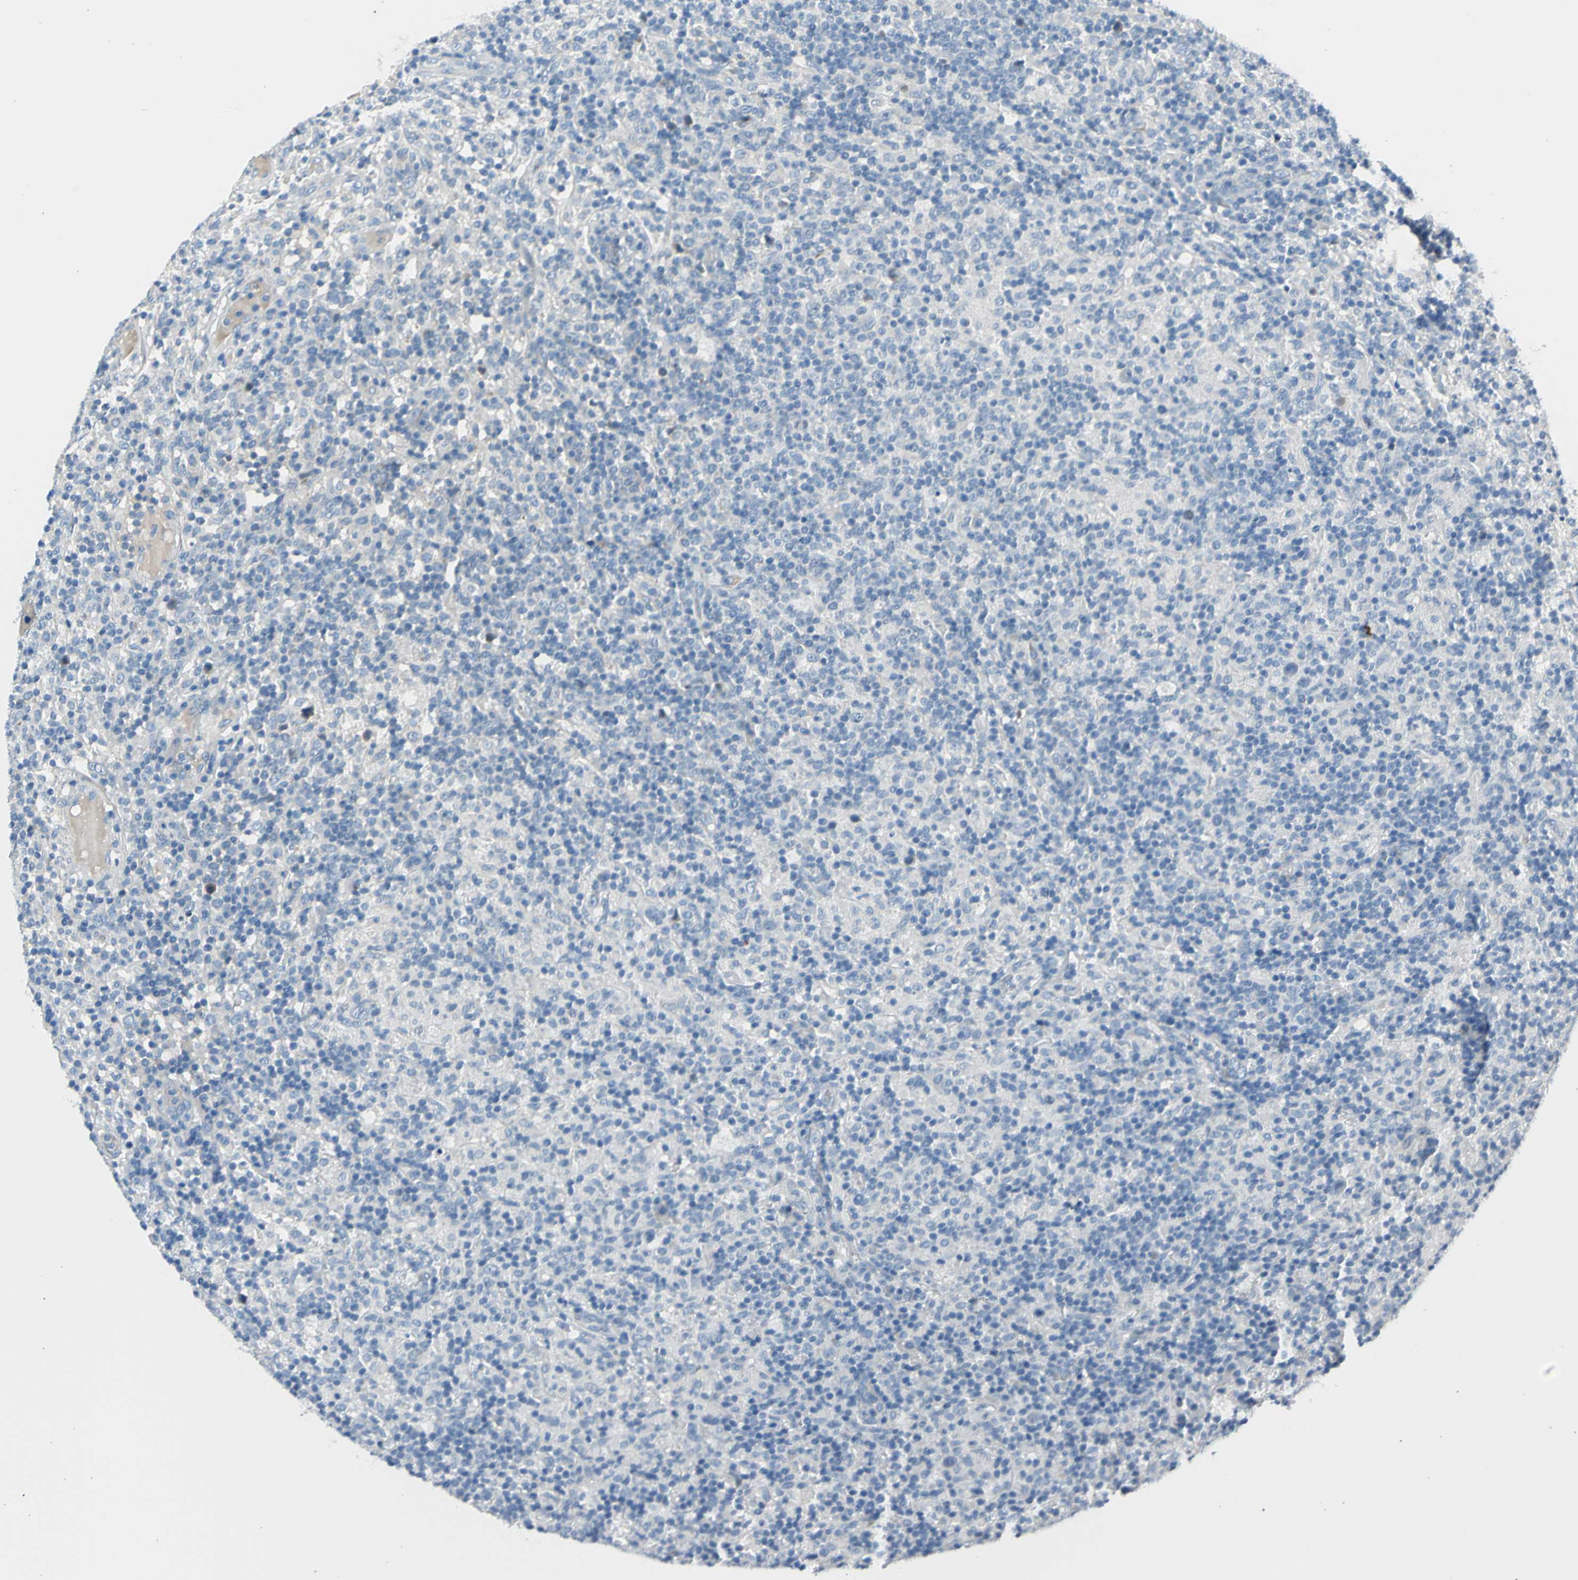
{"staining": {"intensity": "negative", "quantity": "none", "location": "none"}, "tissue": "lymphoma", "cell_type": "Tumor cells", "image_type": "cancer", "snomed": [{"axis": "morphology", "description": "Hodgkin's disease, NOS"}, {"axis": "topography", "description": "Lymph node"}], "caption": "IHC of lymphoma displays no staining in tumor cells.", "gene": "NPHP3", "patient": {"sex": "male", "age": 70}}